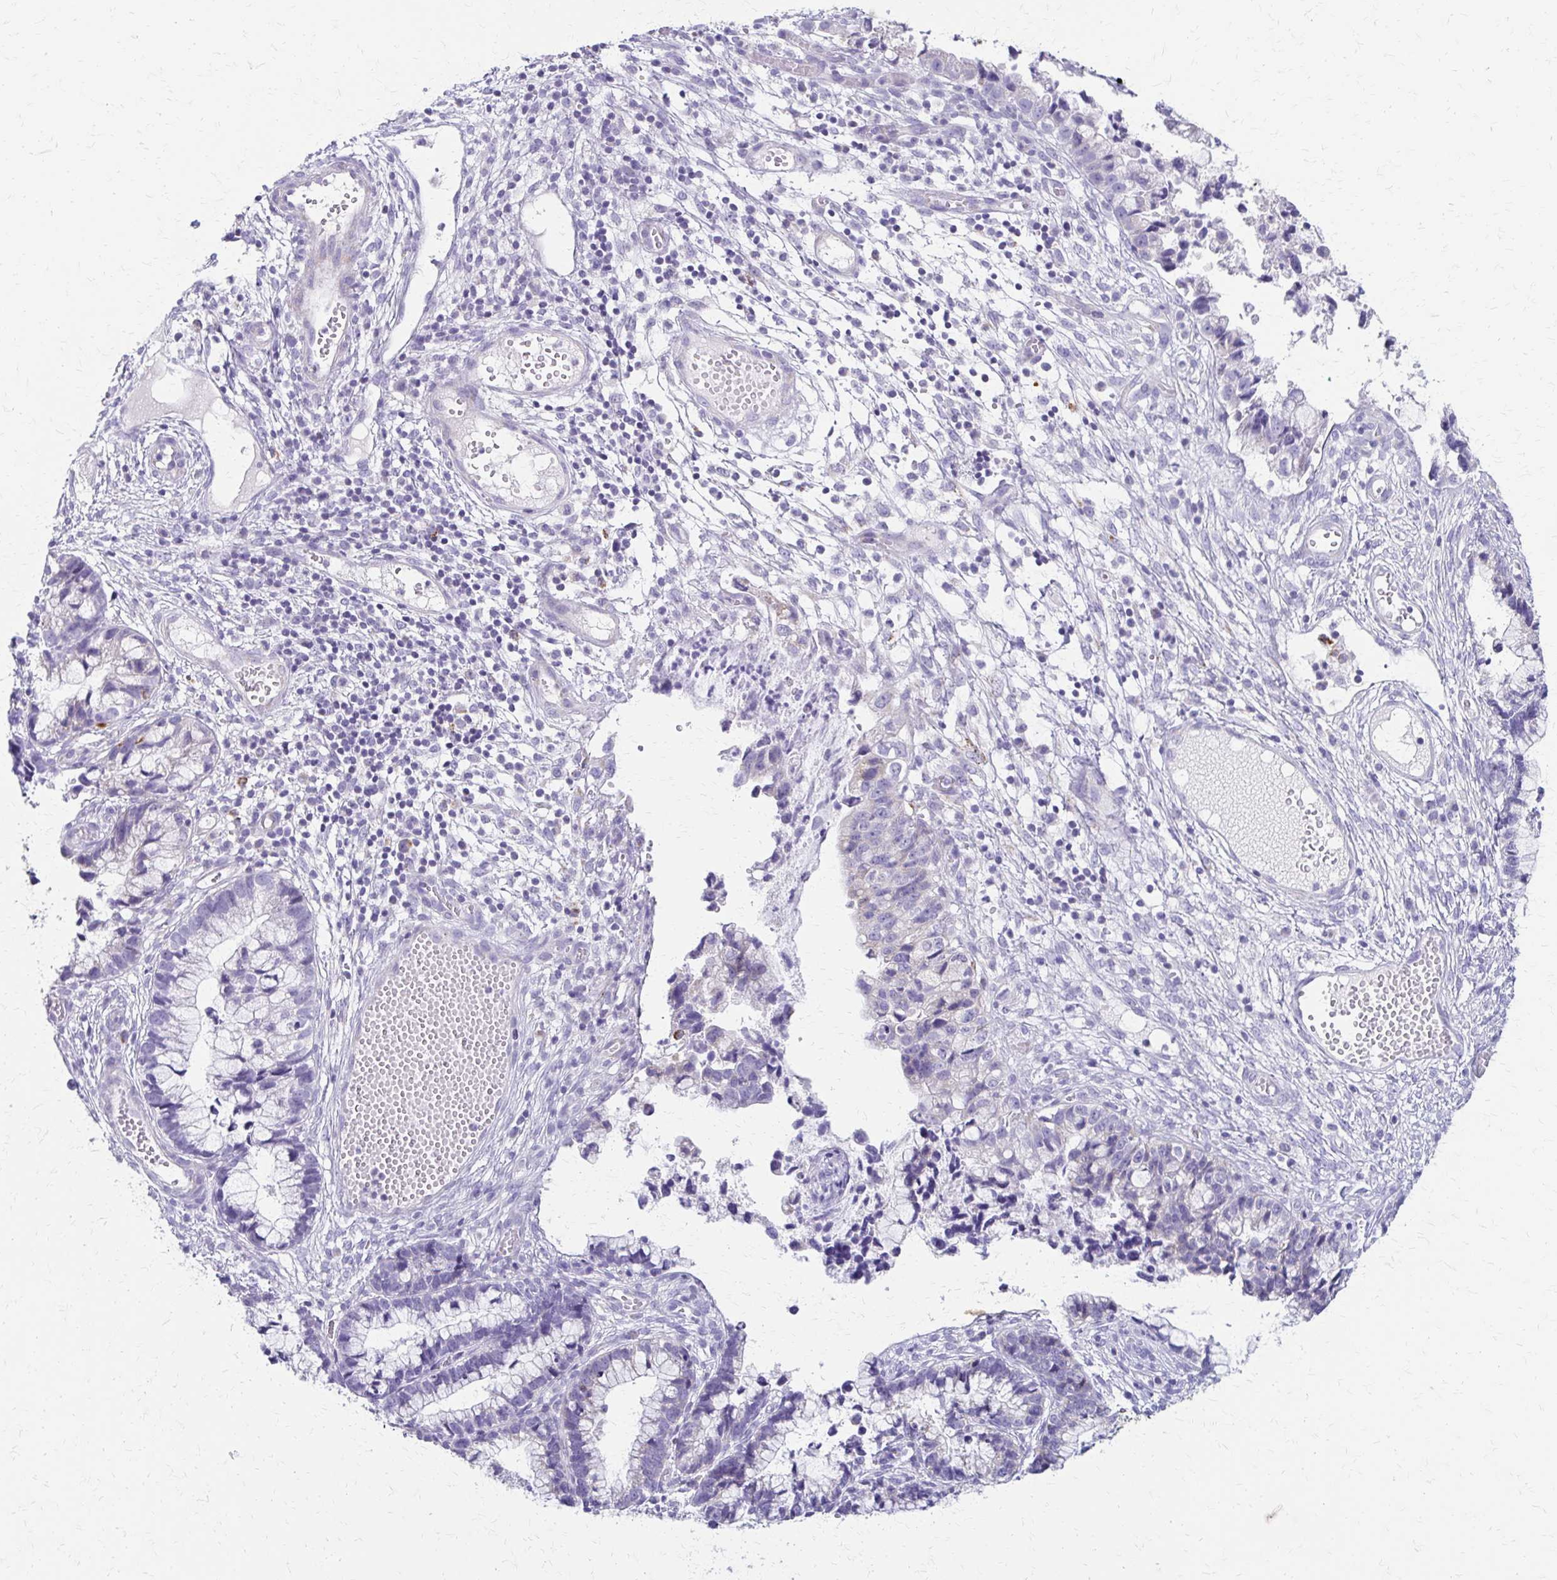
{"staining": {"intensity": "negative", "quantity": "none", "location": "none"}, "tissue": "cervical cancer", "cell_type": "Tumor cells", "image_type": "cancer", "snomed": [{"axis": "morphology", "description": "Adenocarcinoma, NOS"}, {"axis": "topography", "description": "Cervix"}], "caption": "This is an immunohistochemistry micrograph of human cervical cancer (adenocarcinoma). There is no staining in tumor cells.", "gene": "ZSCAN5B", "patient": {"sex": "female", "age": 44}}